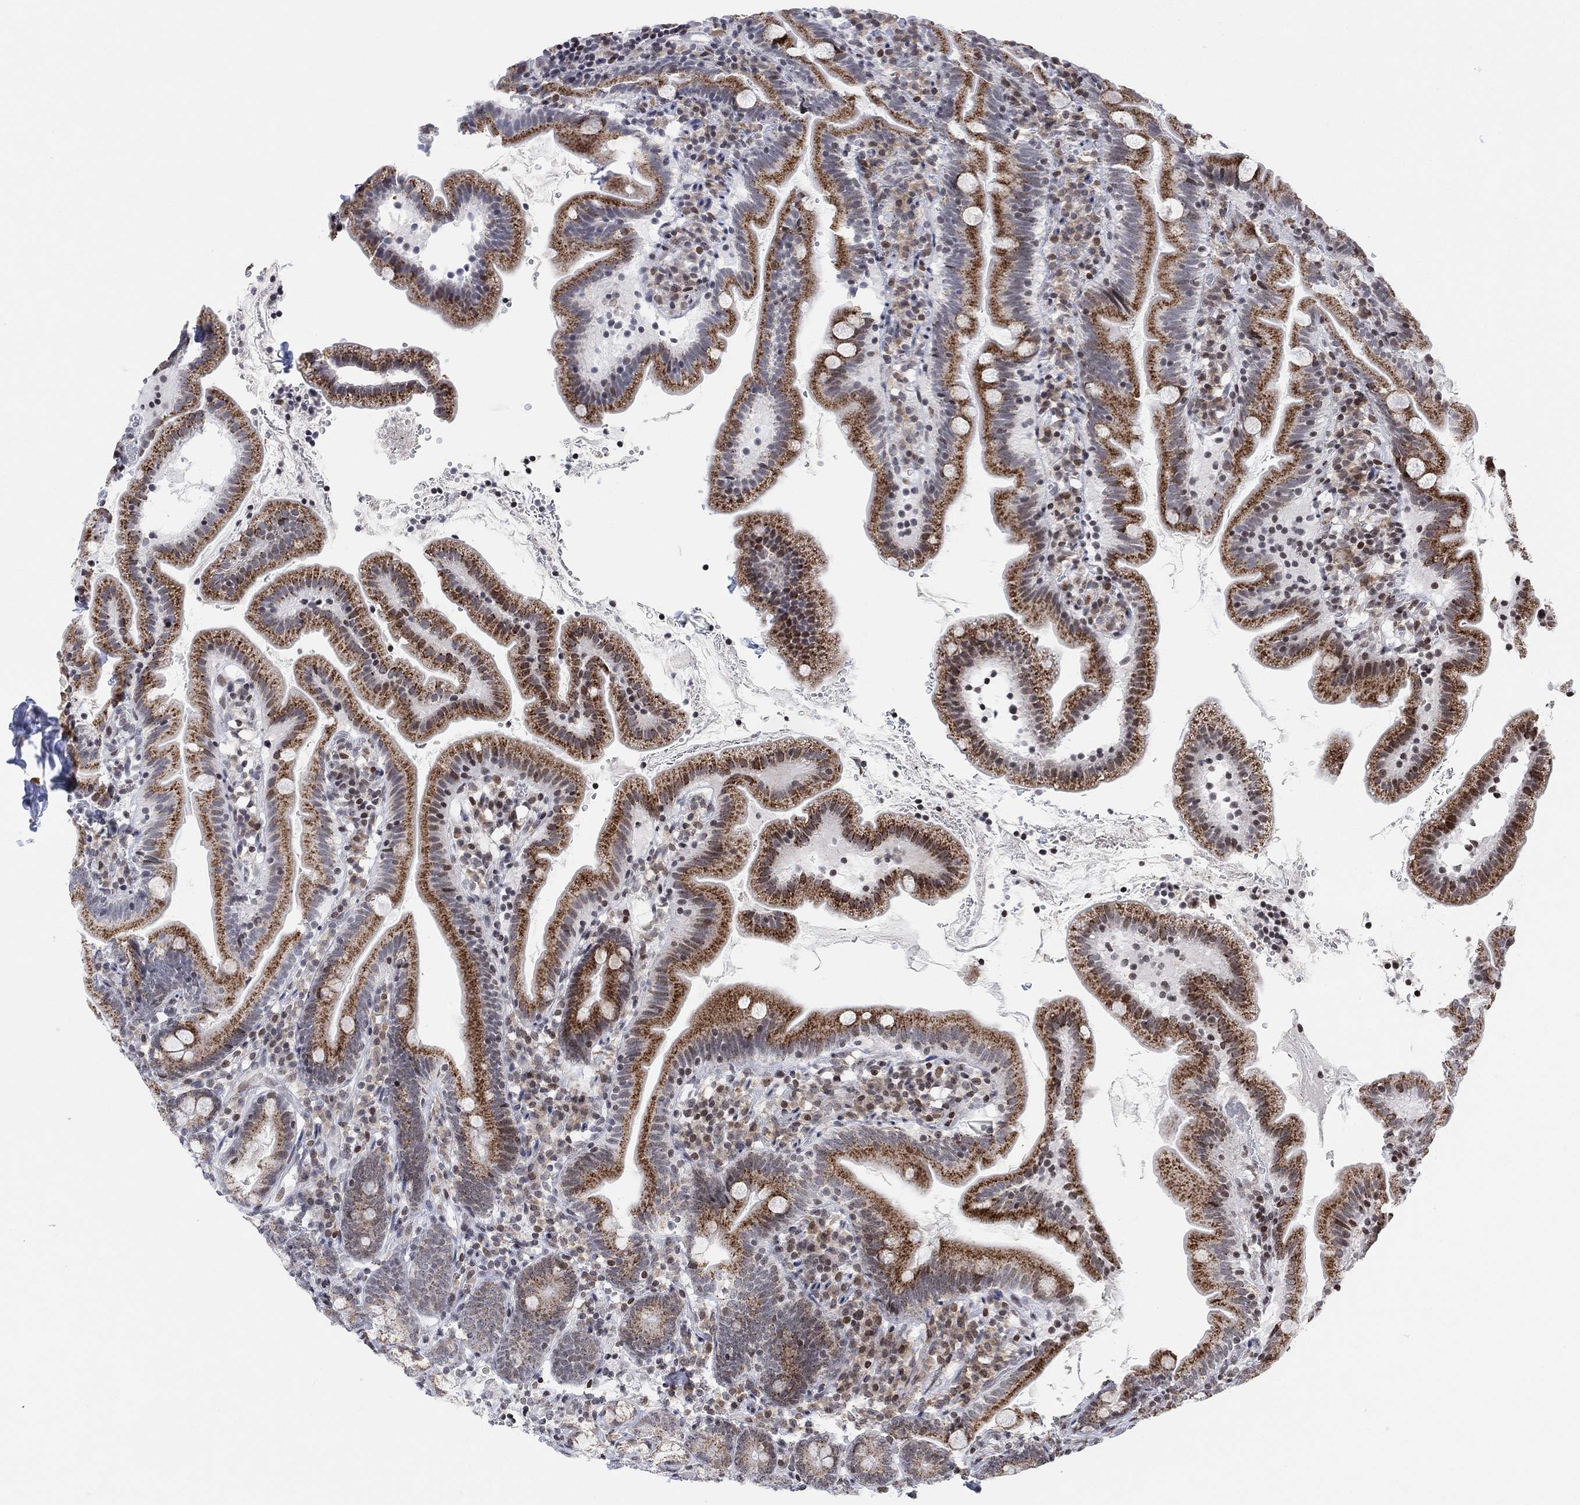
{"staining": {"intensity": "strong", "quantity": ">75%", "location": "cytoplasmic/membranous"}, "tissue": "duodenum", "cell_type": "Glandular cells", "image_type": "normal", "snomed": [{"axis": "morphology", "description": "Normal tissue, NOS"}, {"axis": "topography", "description": "Duodenum"}], "caption": "Immunohistochemical staining of benign human duodenum reveals >75% levels of strong cytoplasmic/membranous protein staining in about >75% of glandular cells.", "gene": "ABHD14A", "patient": {"sex": "female", "age": 67}}